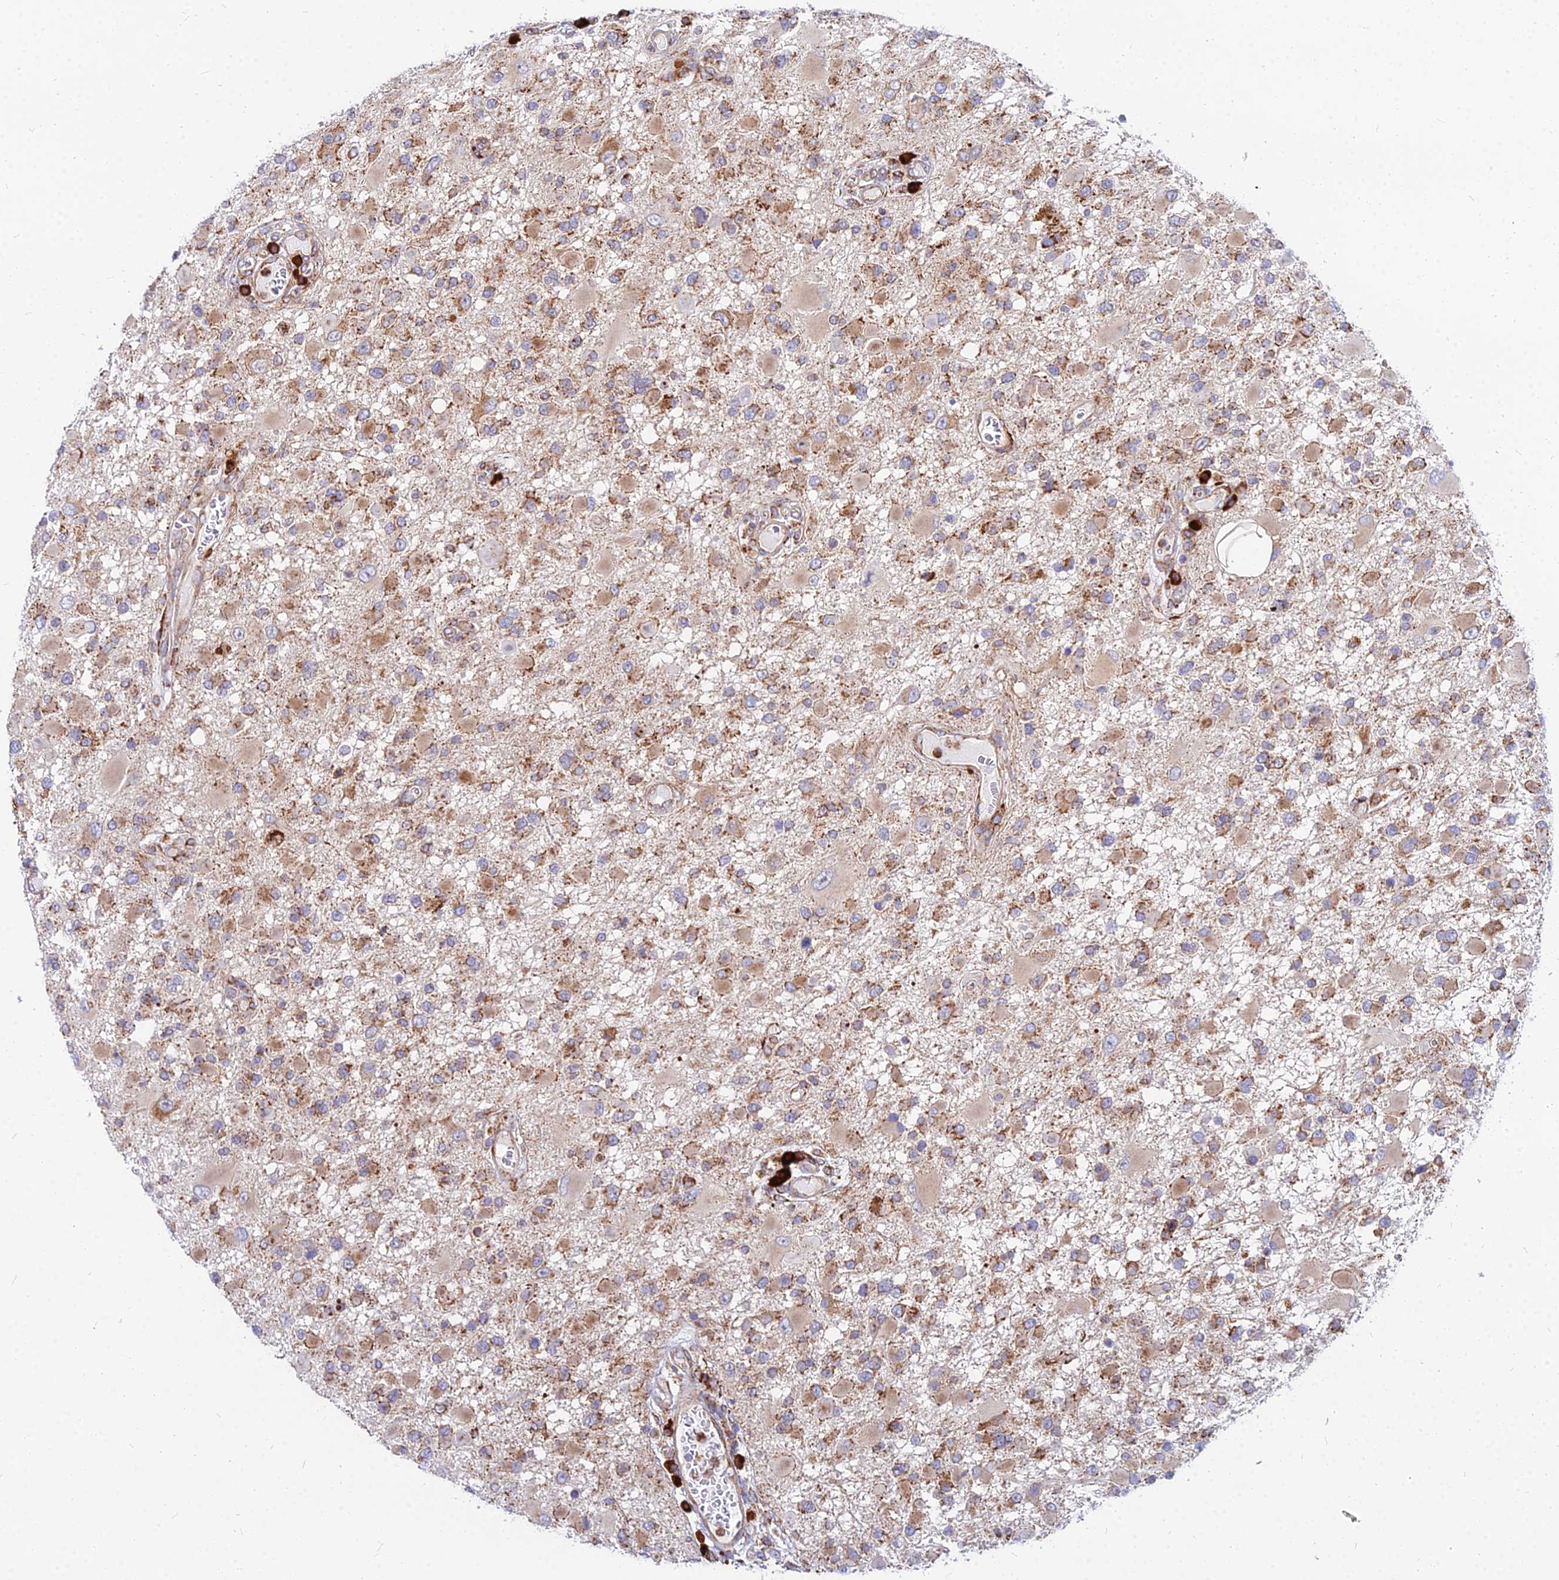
{"staining": {"intensity": "moderate", "quantity": ">75%", "location": "cytoplasmic/membranous"}, "tissue": "glioma", "cell_type": "Tumor cells", "image_type": "cancer", "snomed": [{"axis": "morphology", "description": "Glioma, malignant, High grade"}, {"axis": "topography", "description": "Brain"}], "caption": "Malignant glioma (high-grade) tissue reveals moderate cytoplasmic/membranous expression in about >75% of tumor cells", "gene": "CCT6B", "patient": {"sex": "male", "age": 53}}